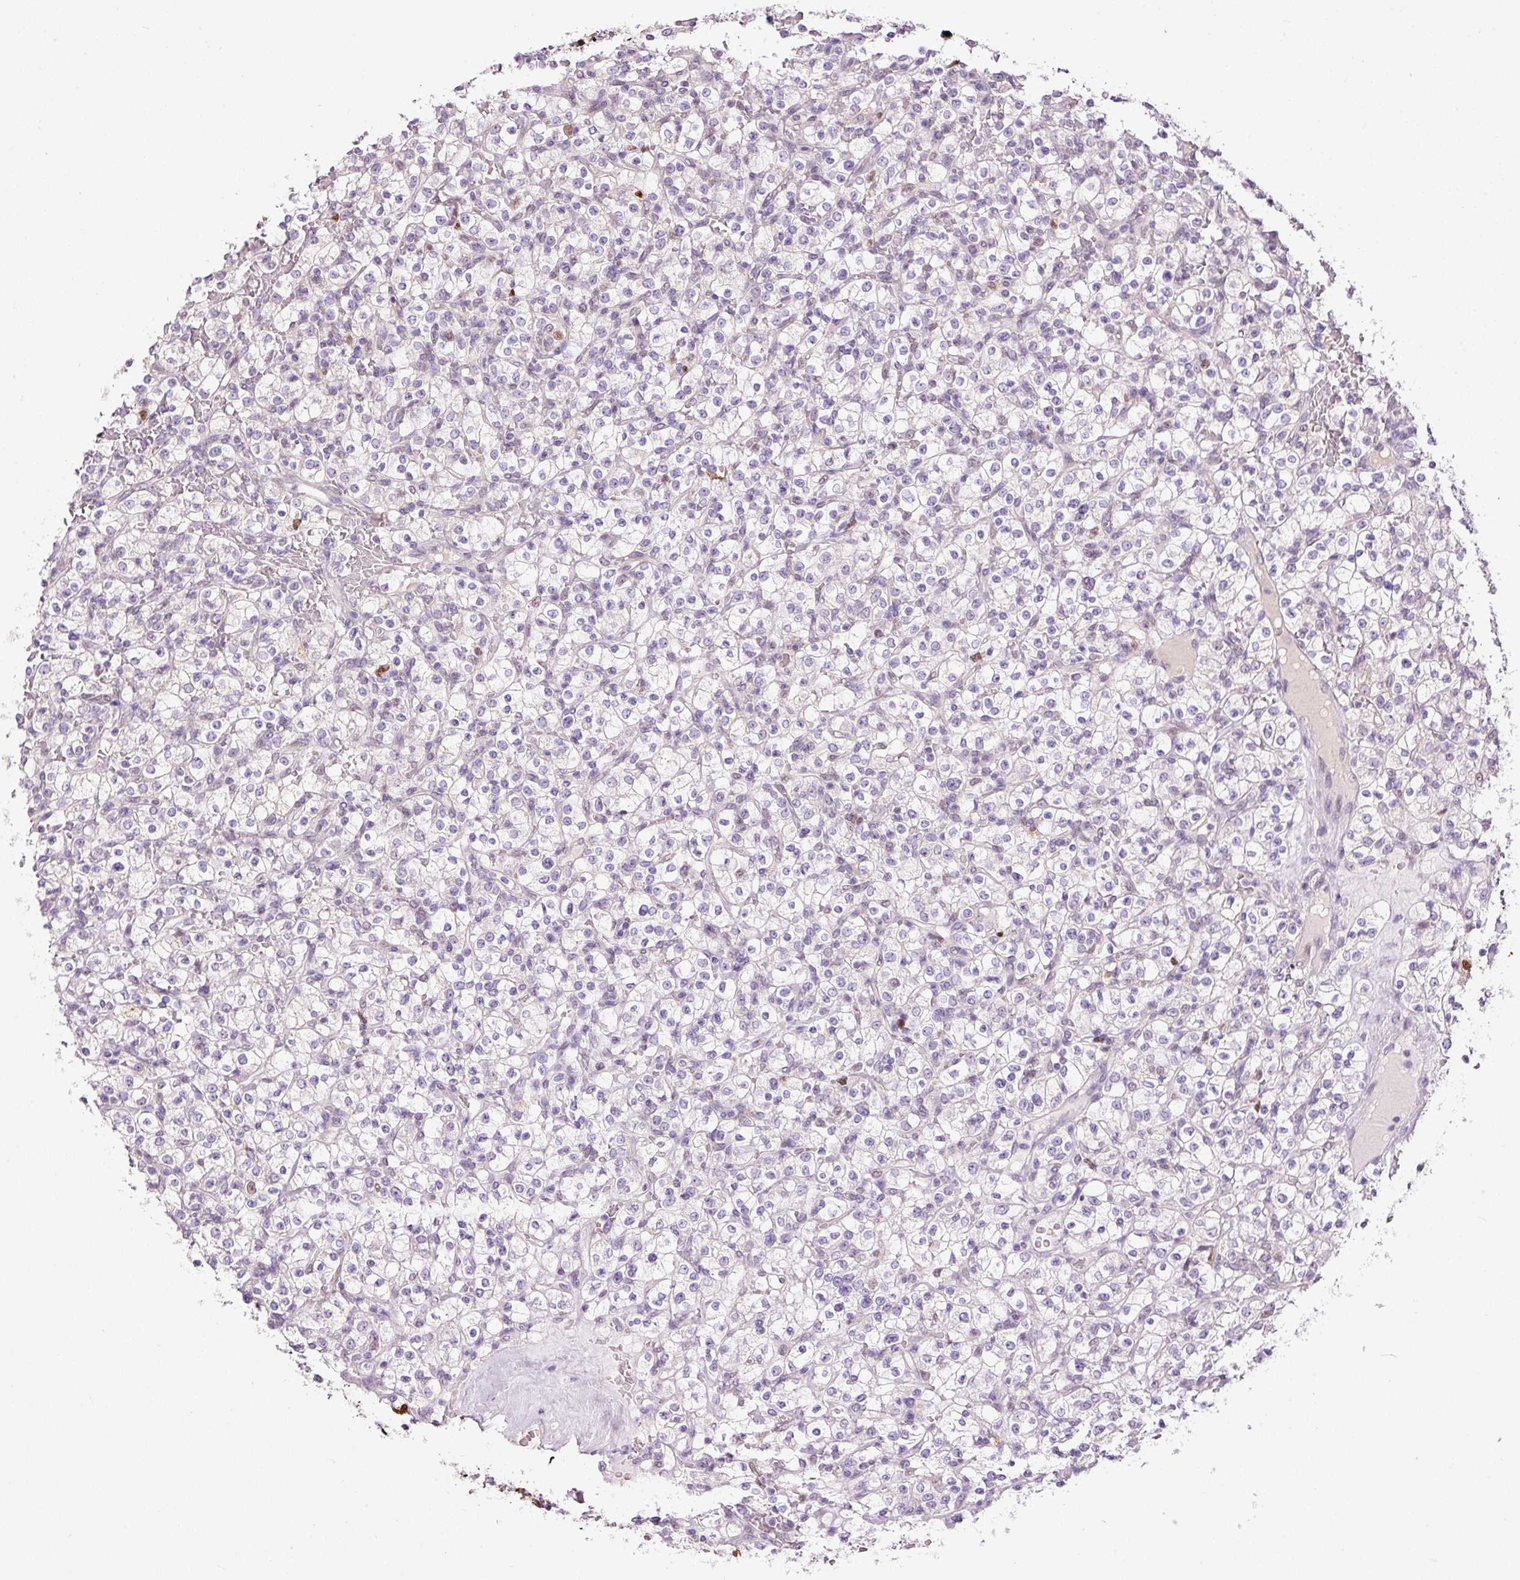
{"staining": {"intensity": "negative", "quantity": "none", "location": "none"}, "tissue": "renal cancer", "cell_type": "Tumor cells", "image_type": "cancer", "snomed": [{"axis": "morphology", "description": "Normal tissue, NOS"}, {"axis": "morphology", "description": "Adenocarcinoma, NOS"}, {"axis": "topography", "description": "Kidney"}], "caption": "High power microscopy photomicrograph of an immunohistochemistry (IHC) image of adenocarcinoma (renal), revealing no significant staining in tumor cells. (DAB immunohistochemistry (IHC) with hematoxylin counter stain).", "gene": "KPNA2", "patient": {"sex": "female", "age": 72}}